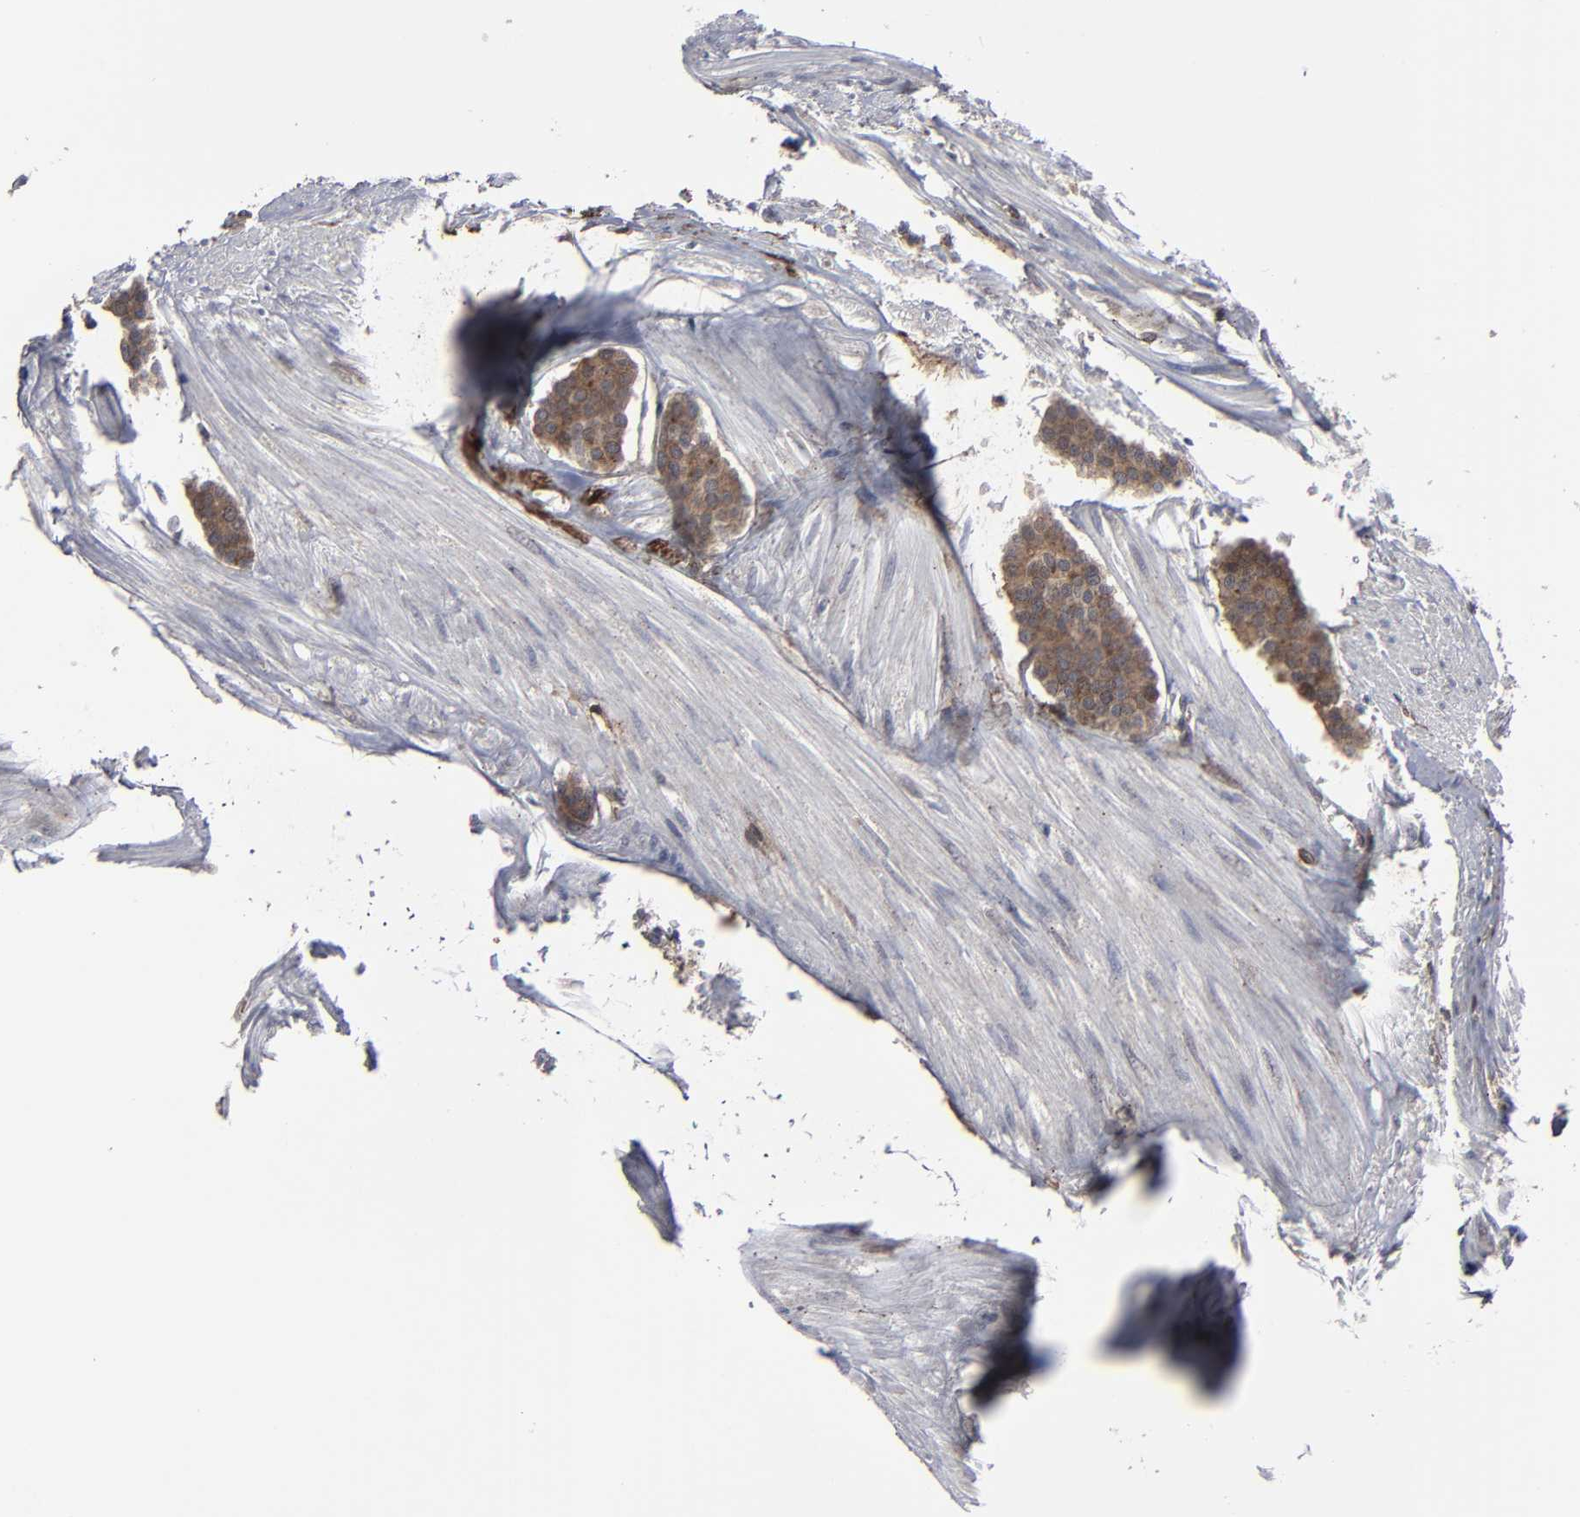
{"staining": {"intensity": "moderate", "quantity": ">75%", "location": "cytoplasmic/membranous"}, "tissue": "carcinoid", "cell_type": "Tumor cells", "image_type": "cancer", "snomed": [{"axis": "morphology", "description": "Carcinoid, malignant, NOS"}, {"axis": "topography", "description": "Small intestine"}], "caption": "An IHC histopathology image of tumor tissue is shown. Protein staining in brown labels moderate cytoplasmic/membranous positivity in carcinoid (malignant) within tumor cells. (Stains: DAB (3,3'-diaminobenzidine) in brown, nuclei in blue, Microscopy: brightfield microscopy at high magnification).", "gene": "KIAA2026", "patient": {"sex": "male", "age": 60}}